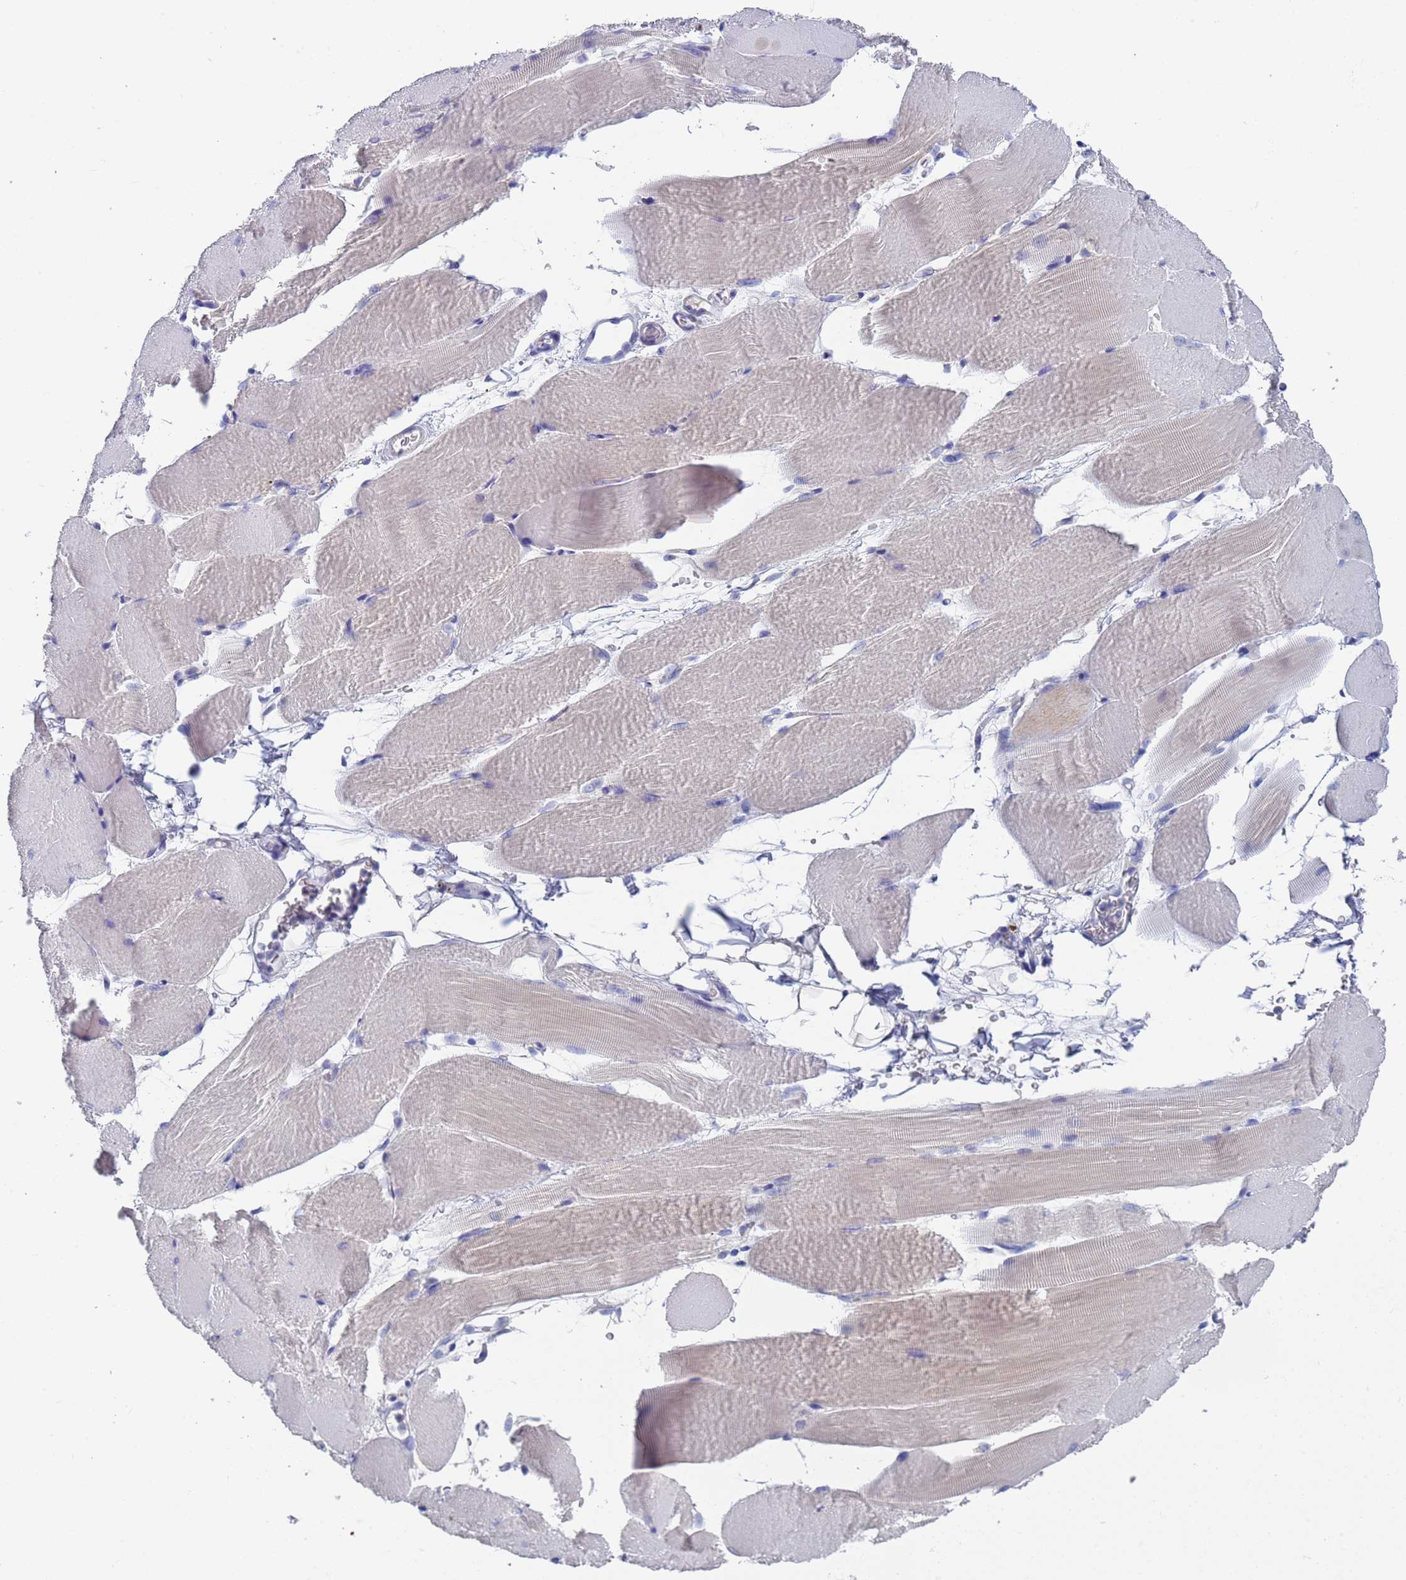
{"staining": {"intensity": "negative", "quantity": "none", "location": "none"}, "tissue": "skeletal muscle", "cell_type": "Myocytes", "image_type": "normal", "snomed": [{"axis": "morphology", "description": "Normal tissue, NOS"}, {"axis": "topography", "description": "Skeletal muscle"}, {"axis": "topography", "description": "Parathyroid gland"}], "caption": "IHC histopathology image of normal skeletal muscle: skeletal muscle stained with DAB reveals no significant protein staining in myocytes. The staining was performed using DAB (3,3'-diaminobenzidine) to visualize the protein expression in brown, while the nuclei were stained in blue with hematoxylin (Magnification: 20x).", "gene": "PET117", "patient": {"sex": "female", "age": 37}}